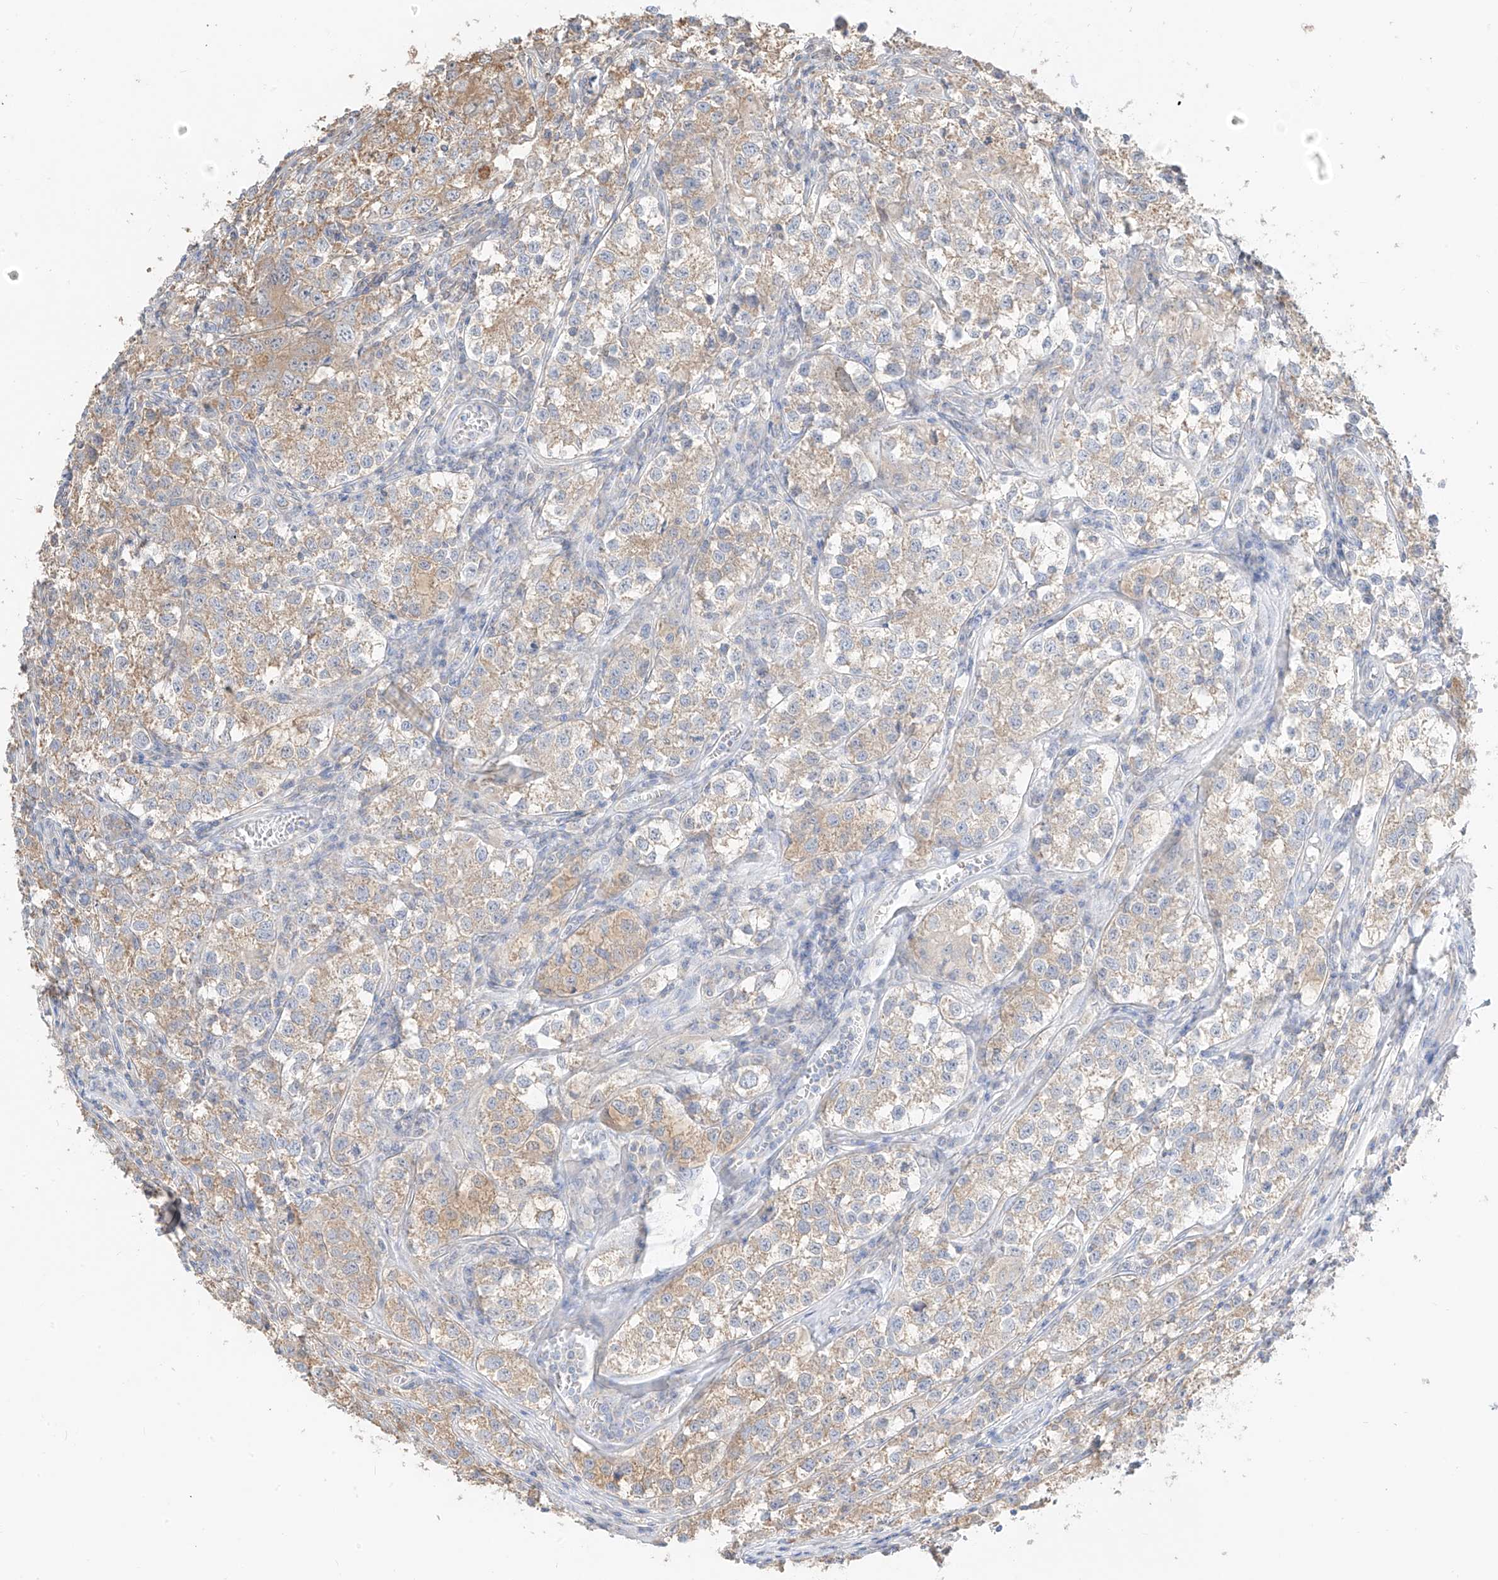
{"staining": {"intensity": "moderate", "quantity": "25%-75%", "location": "cytoplasmic/membranous"}, "tissue": "testis cancer", "cell_type": "Tumor cells", "image_type": "cancer", "snomed": [{"axis": "morphology", "description": "Seminoma, NOS"}, {"axis": "morphology", "description": "Carcinoma, Embryonal, NOS"}, {"axis": "topography", "description": "Testis"}], "caption": "A brown stain highlights moderate cytoplasmic/membranous staining of a protein in testis cancer (seminoma) tumor cells.", "gene": "ETHE1", "patient": {"sex": "male", "age": 43}}